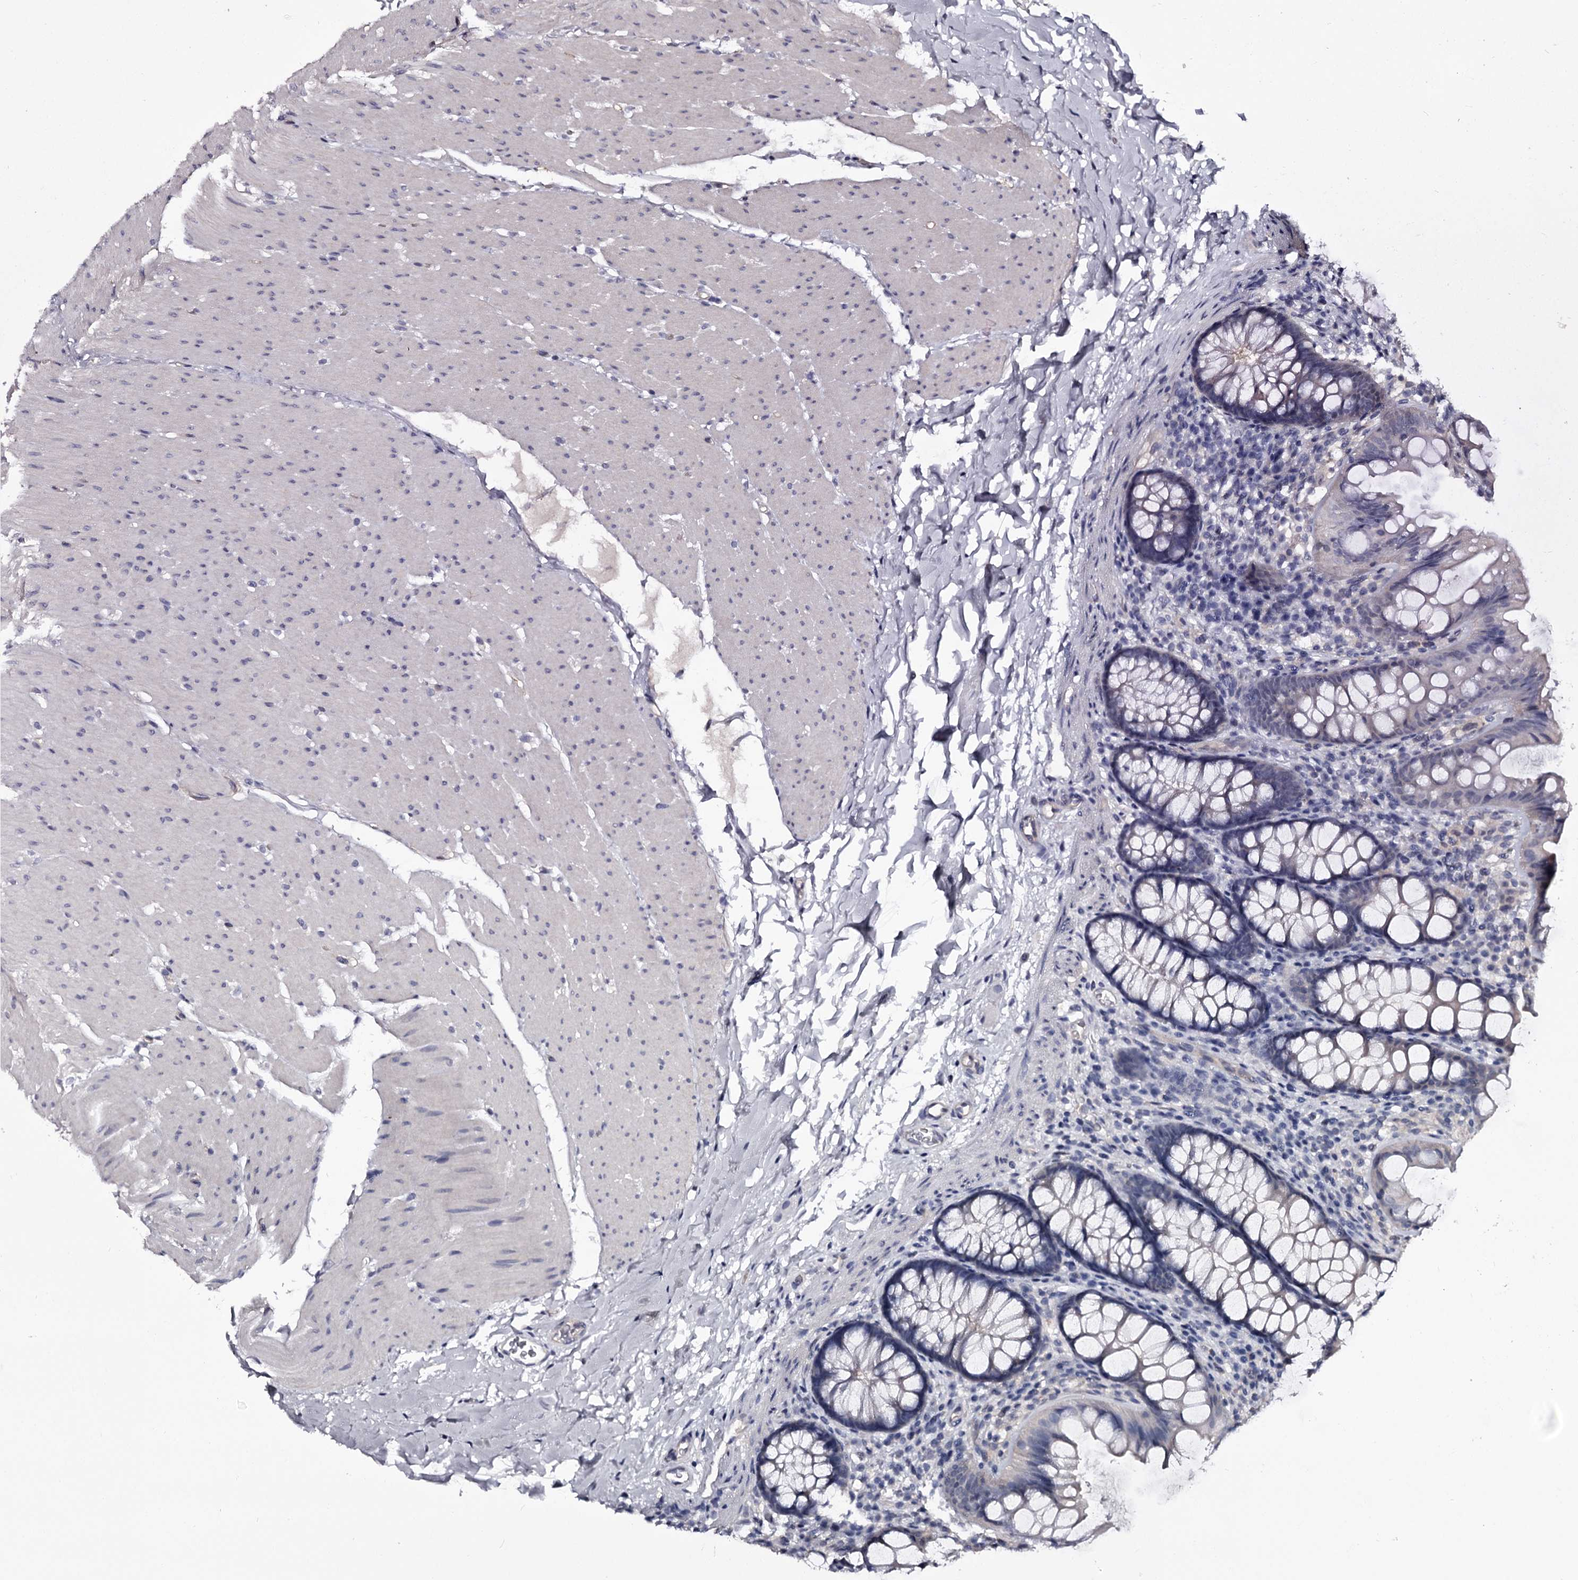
{"staining": {"intensity": "negative", "quantity": "none", "location": "none"}, "tissue": "colon", "cell_type": "Endothelial cells", "image_type": "normal", "snomed": [{"axis": "morphology", "description": "Normal tissue, NOS"}, {"axis": "topography", "description": "Colon"}], "caption": "There is no significant positivity in endothelial cells of colon. Nuclei are stained in blue.", "gene": "GSTO1", "patient": {"sex": "female", "age": 62}}